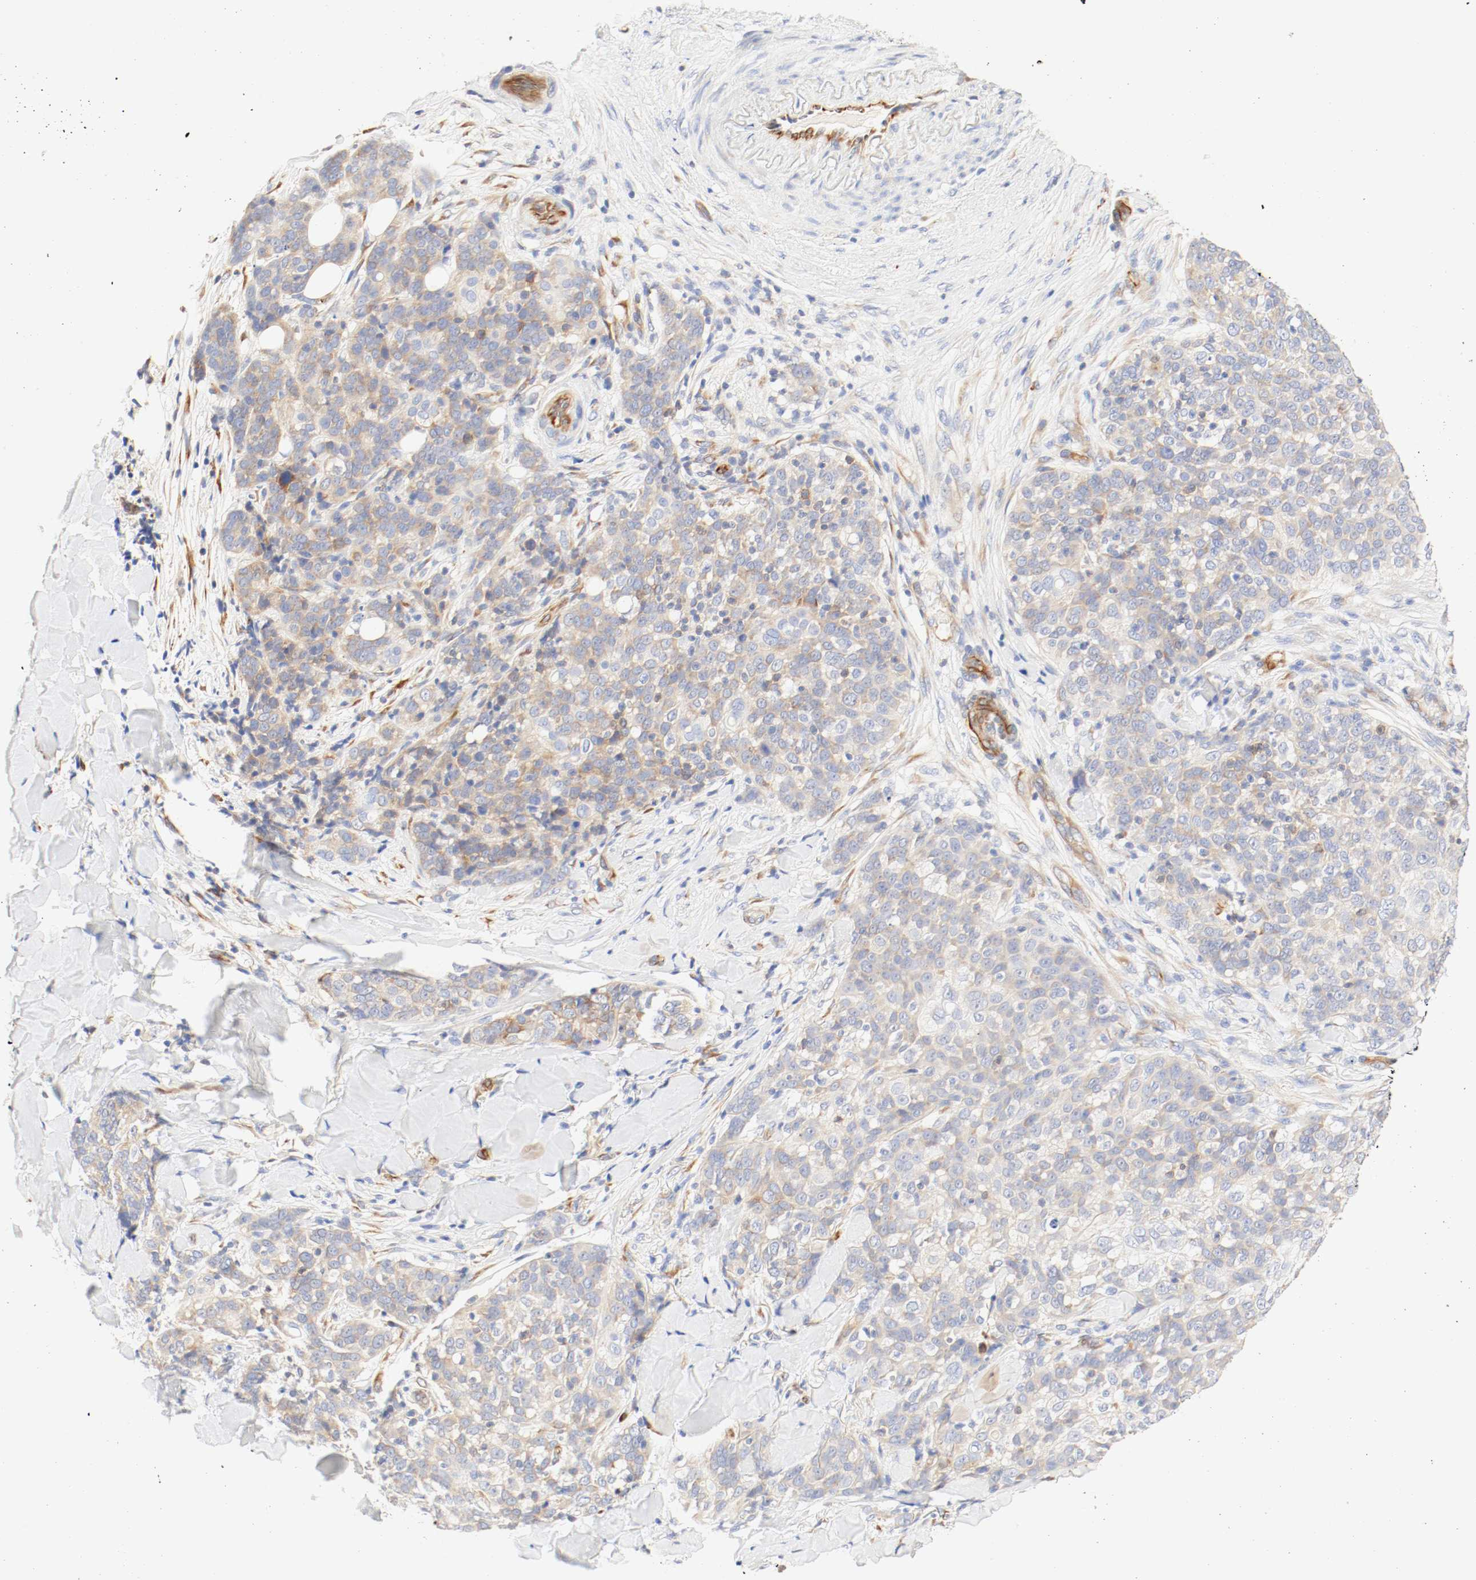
{"staining": {"intensity": "moderate", "quantity": ">75%", "location": "cytoplasmic/membranous"}, "tissue": "skin cancer", "cell_type": "Tumor cells", "image_type": "cancer", "snomed": [{"axis": "morphology", "description": "Normal tissue, NOS"}, {"axis": "morphology", "description": "Squamous cell carcinoma, NOS"}, {"axis": "topography", "description": "Skin"}], "caption": "Tumor cells exhibit moderate cytoplasmic/membranous positivity in approximately >75% of cells in squamous cell carcinoma (skin).", "gene": "GIT1", "patient": {"sex": "female", "age": 83}}